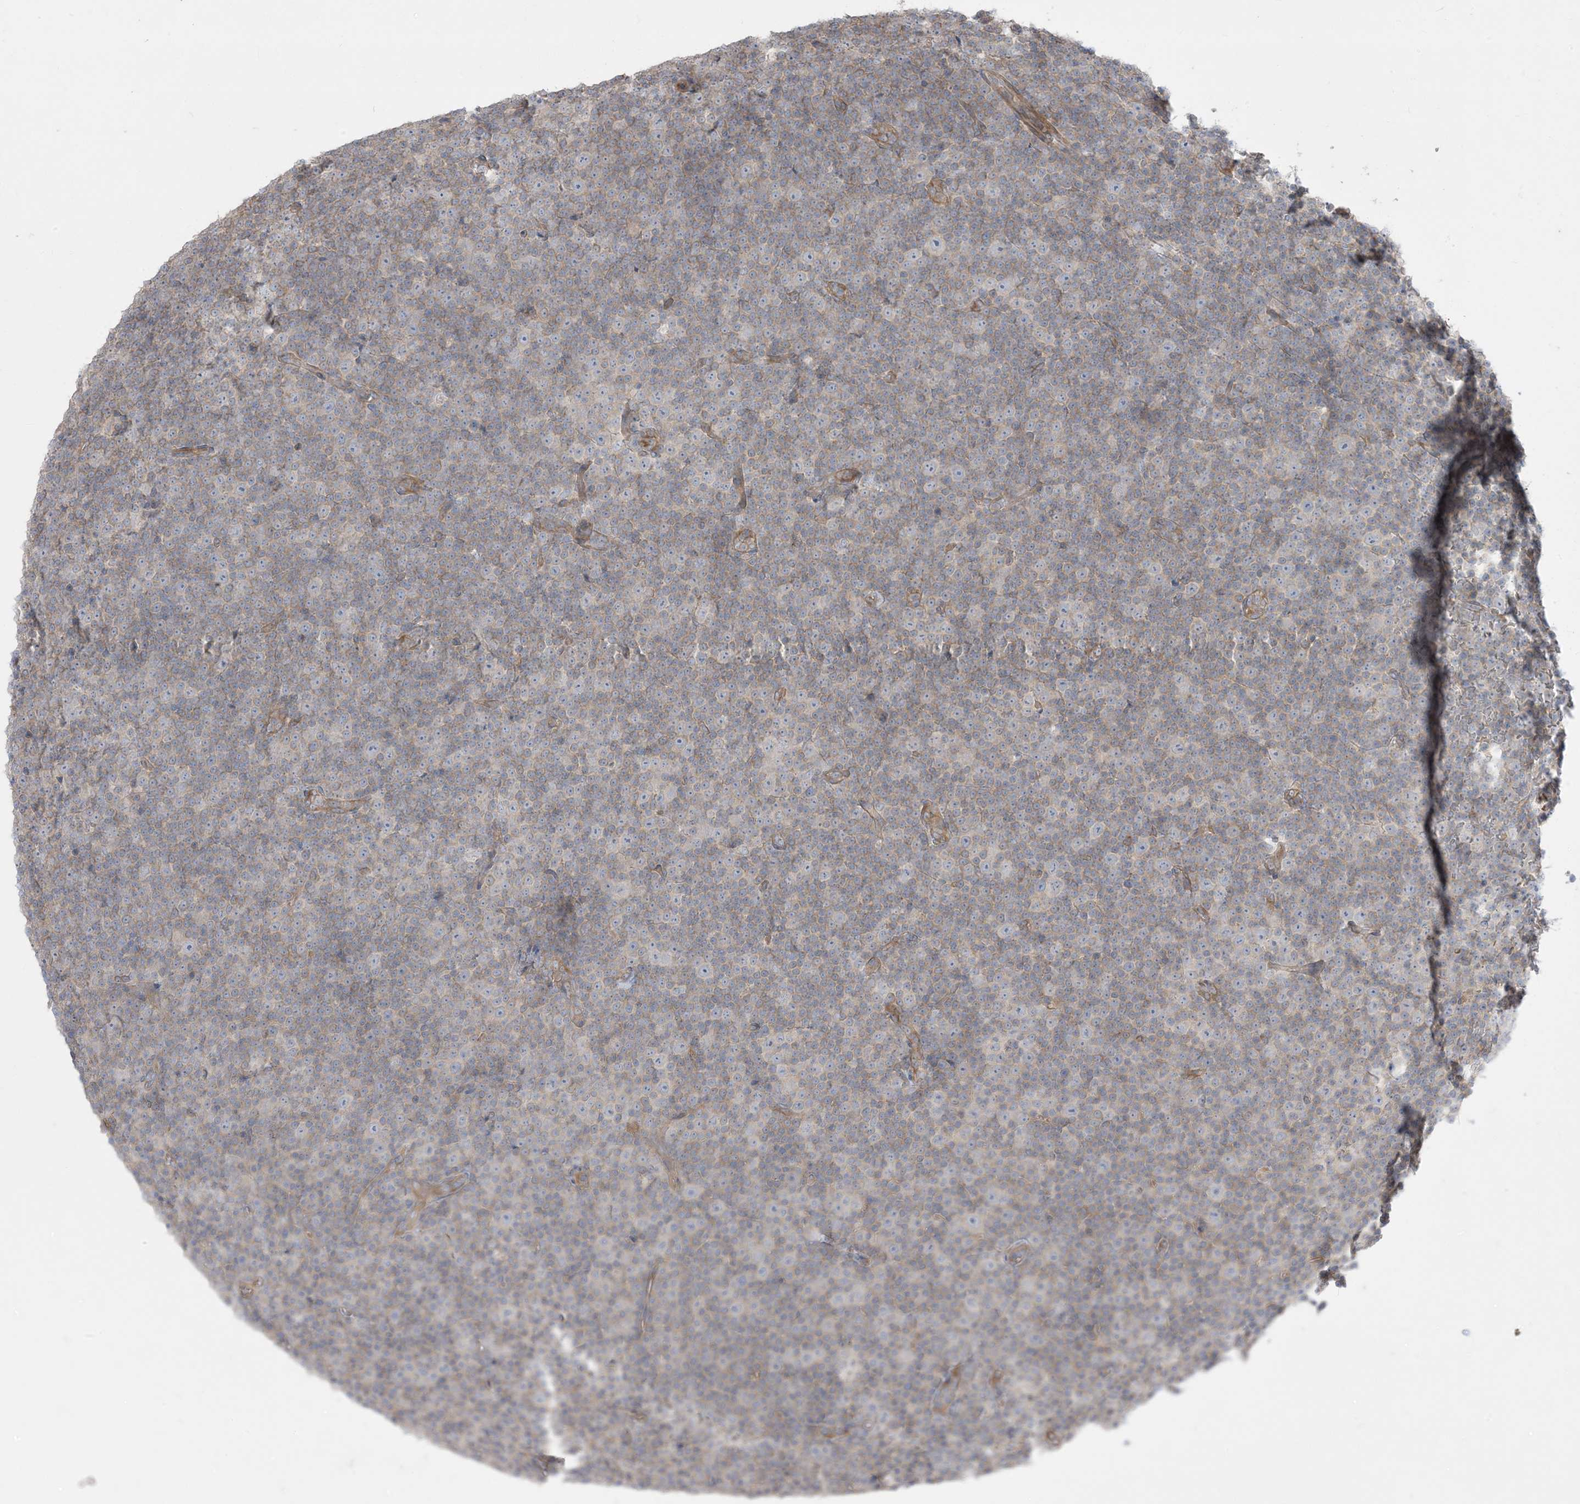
{"staining": {"intensity": "weak", "quantity": "25%-75%", "location": "cytoplasmic/membranous"}, "tissue": "lymphoma", "cell_type": "Tumor cells", "image_type": "cancer", "snomed": [{"axis": "morphology", "description": "Malignant lymphoma, non-Hodgkin's type, Low grade"}, {"axis": "topography", "description": "Lymph node"}], "caption": "Lymphoma stained for a protein shows weak cytoplasmic/membranous positivity in tumor cells.", "gene": "ARHGEF9", "patient": {"sex": "female", "age": 67}}